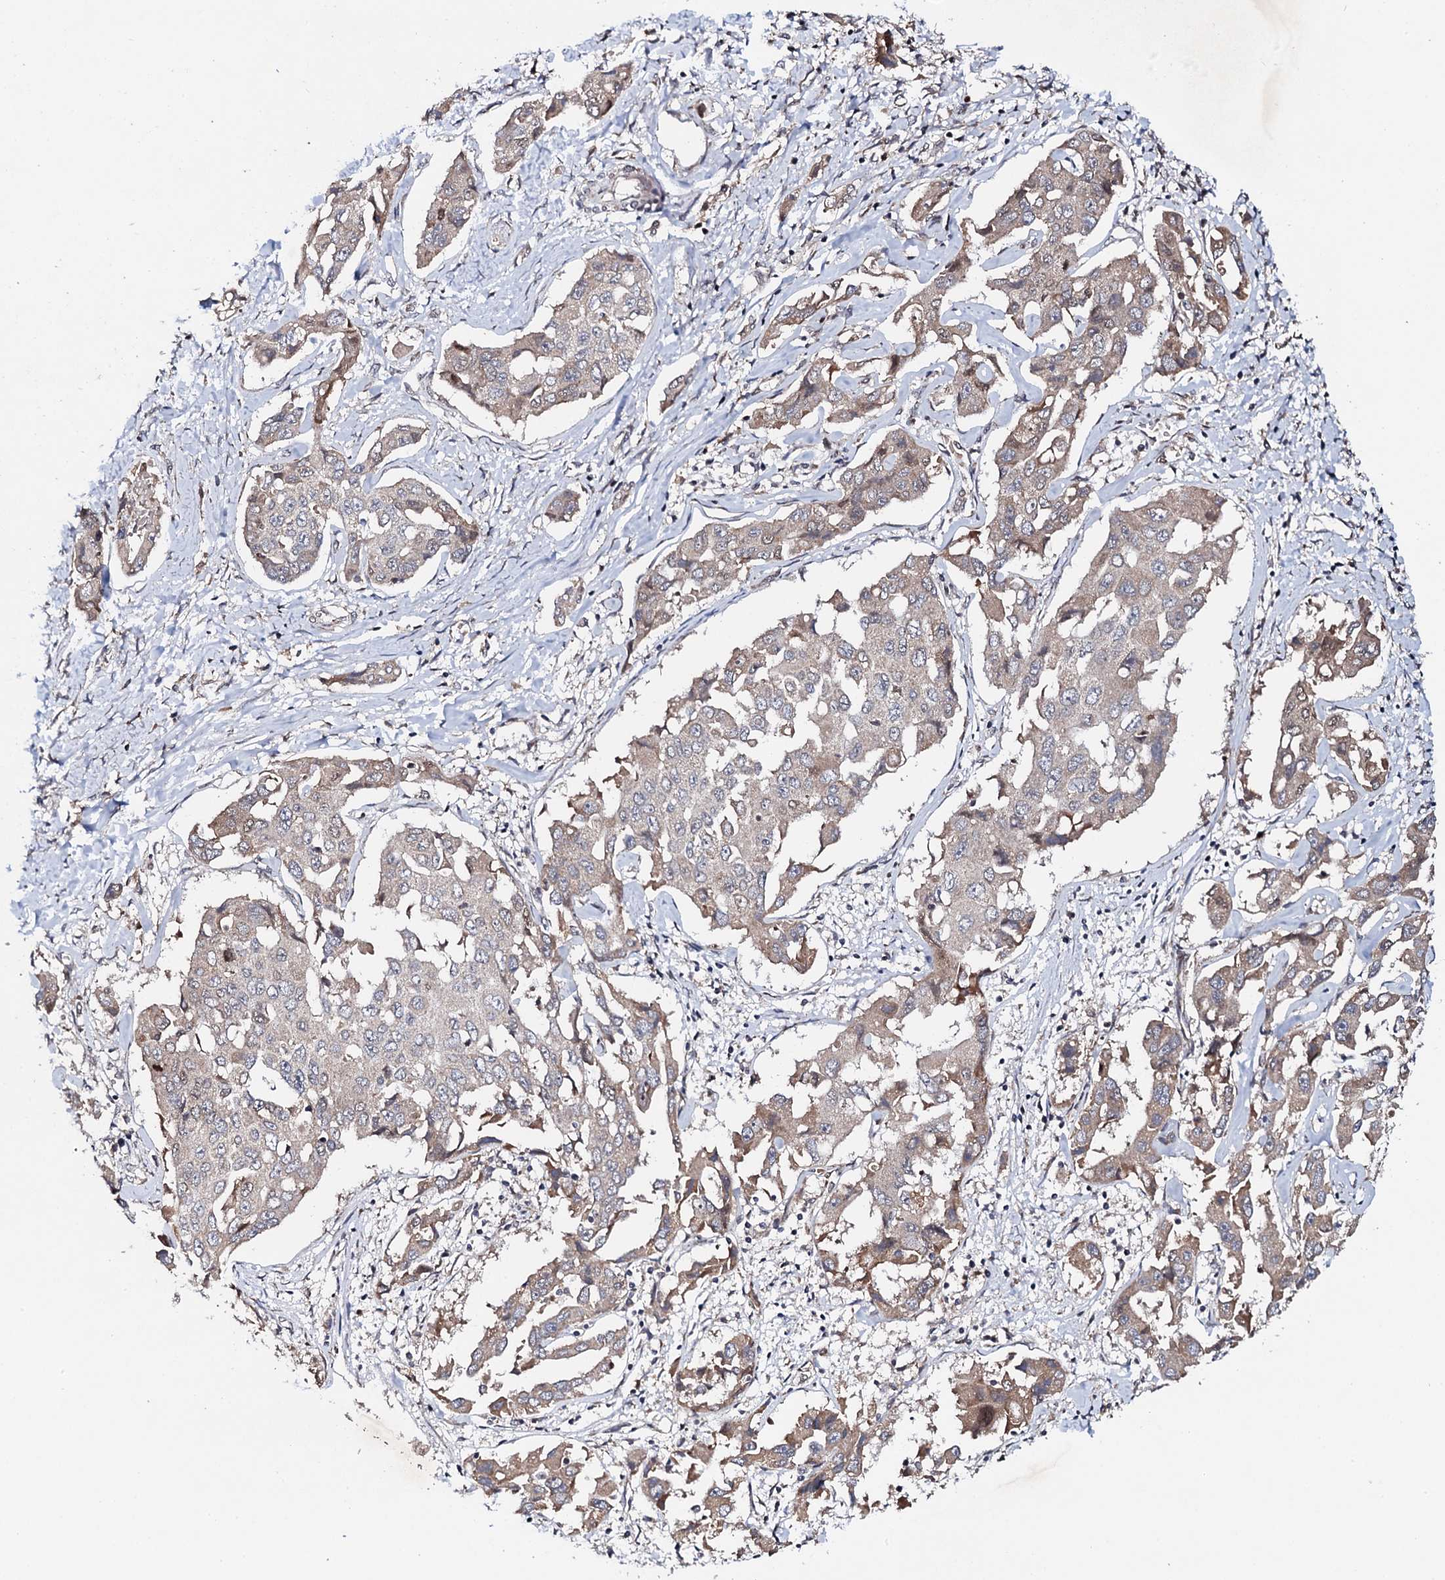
{"staining": {"intensity": "weak", "quantity": "<25%", "location": "cytoplasmic/membranous"}, "tissue": "liver cancer", "cell_type": "Tumor cells", "image_type": "cancer", "snomed": [{"axis": "morphology", "description": "Cholangiocarcinoma"}, {"axis": "topography", "description": "Liver"}], "caption": "Human liver cancer (cholangiocarcinoma) stained for a protein using IHC reveals no staining in tumor cells.", "gene": "FAM111A", "patient": {"sex": "male", "age": 59}}